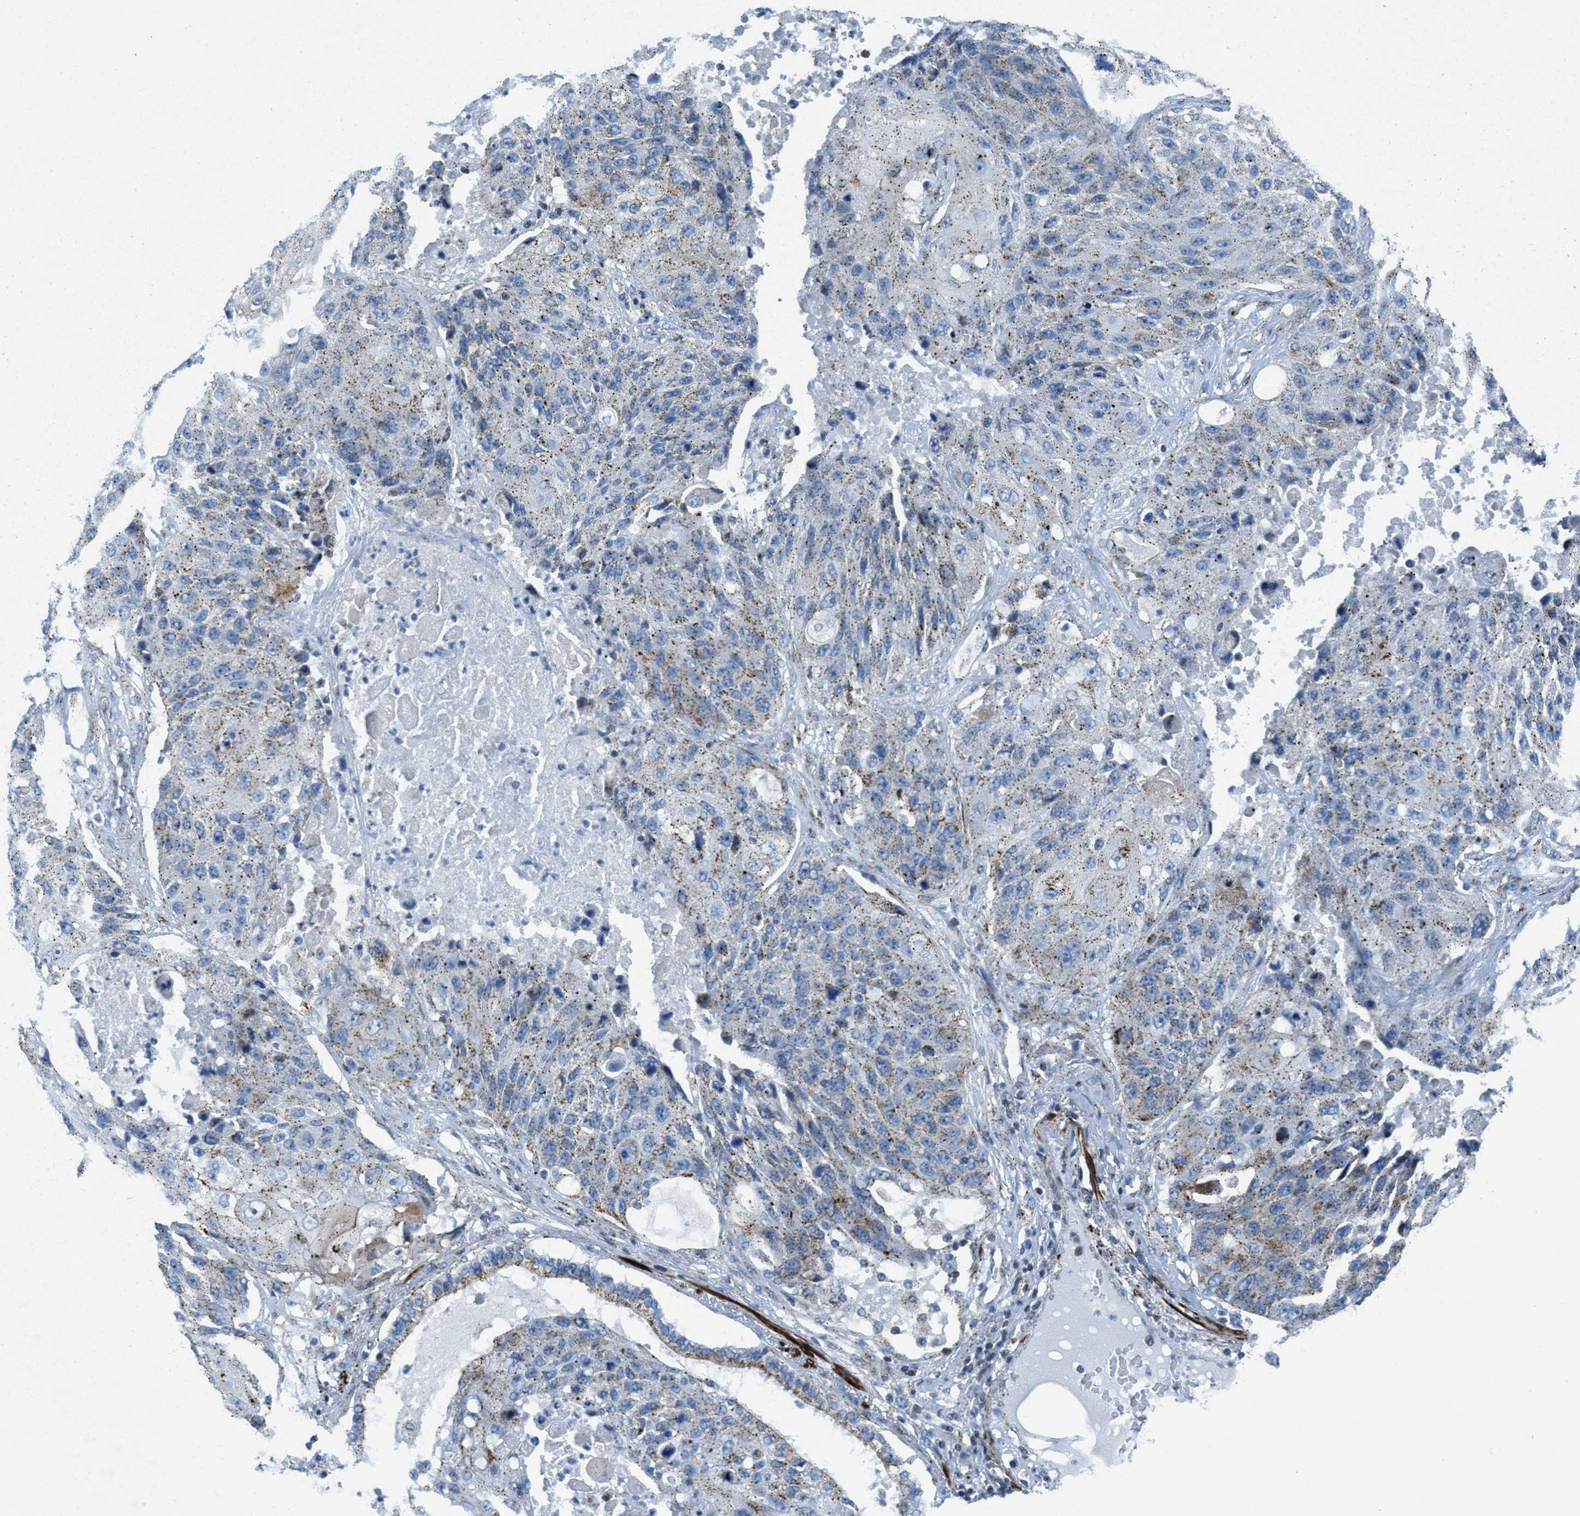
{"staining": {"intensity": "moderate", "quantity": ">75%", "location": "cytoplasmic/membranous"}, "tissue": "lung cancer", "cell_type": "Tumor cells", "image_type": "cancer", "snomed": [{"axis": "morphology", "description": "Squamous cell carcinoma, NOS"}, {"axis": "topography", "description": "Lung"}], "caption": "This is an image of immunohistochemistry staining of squamous cell carcinoma (lung), which shows moderate expression in the cytoplasmic/membranous of tumor cells.", "gene": "MFSD13A", "patient": {"sex": "male", "age": 61}}